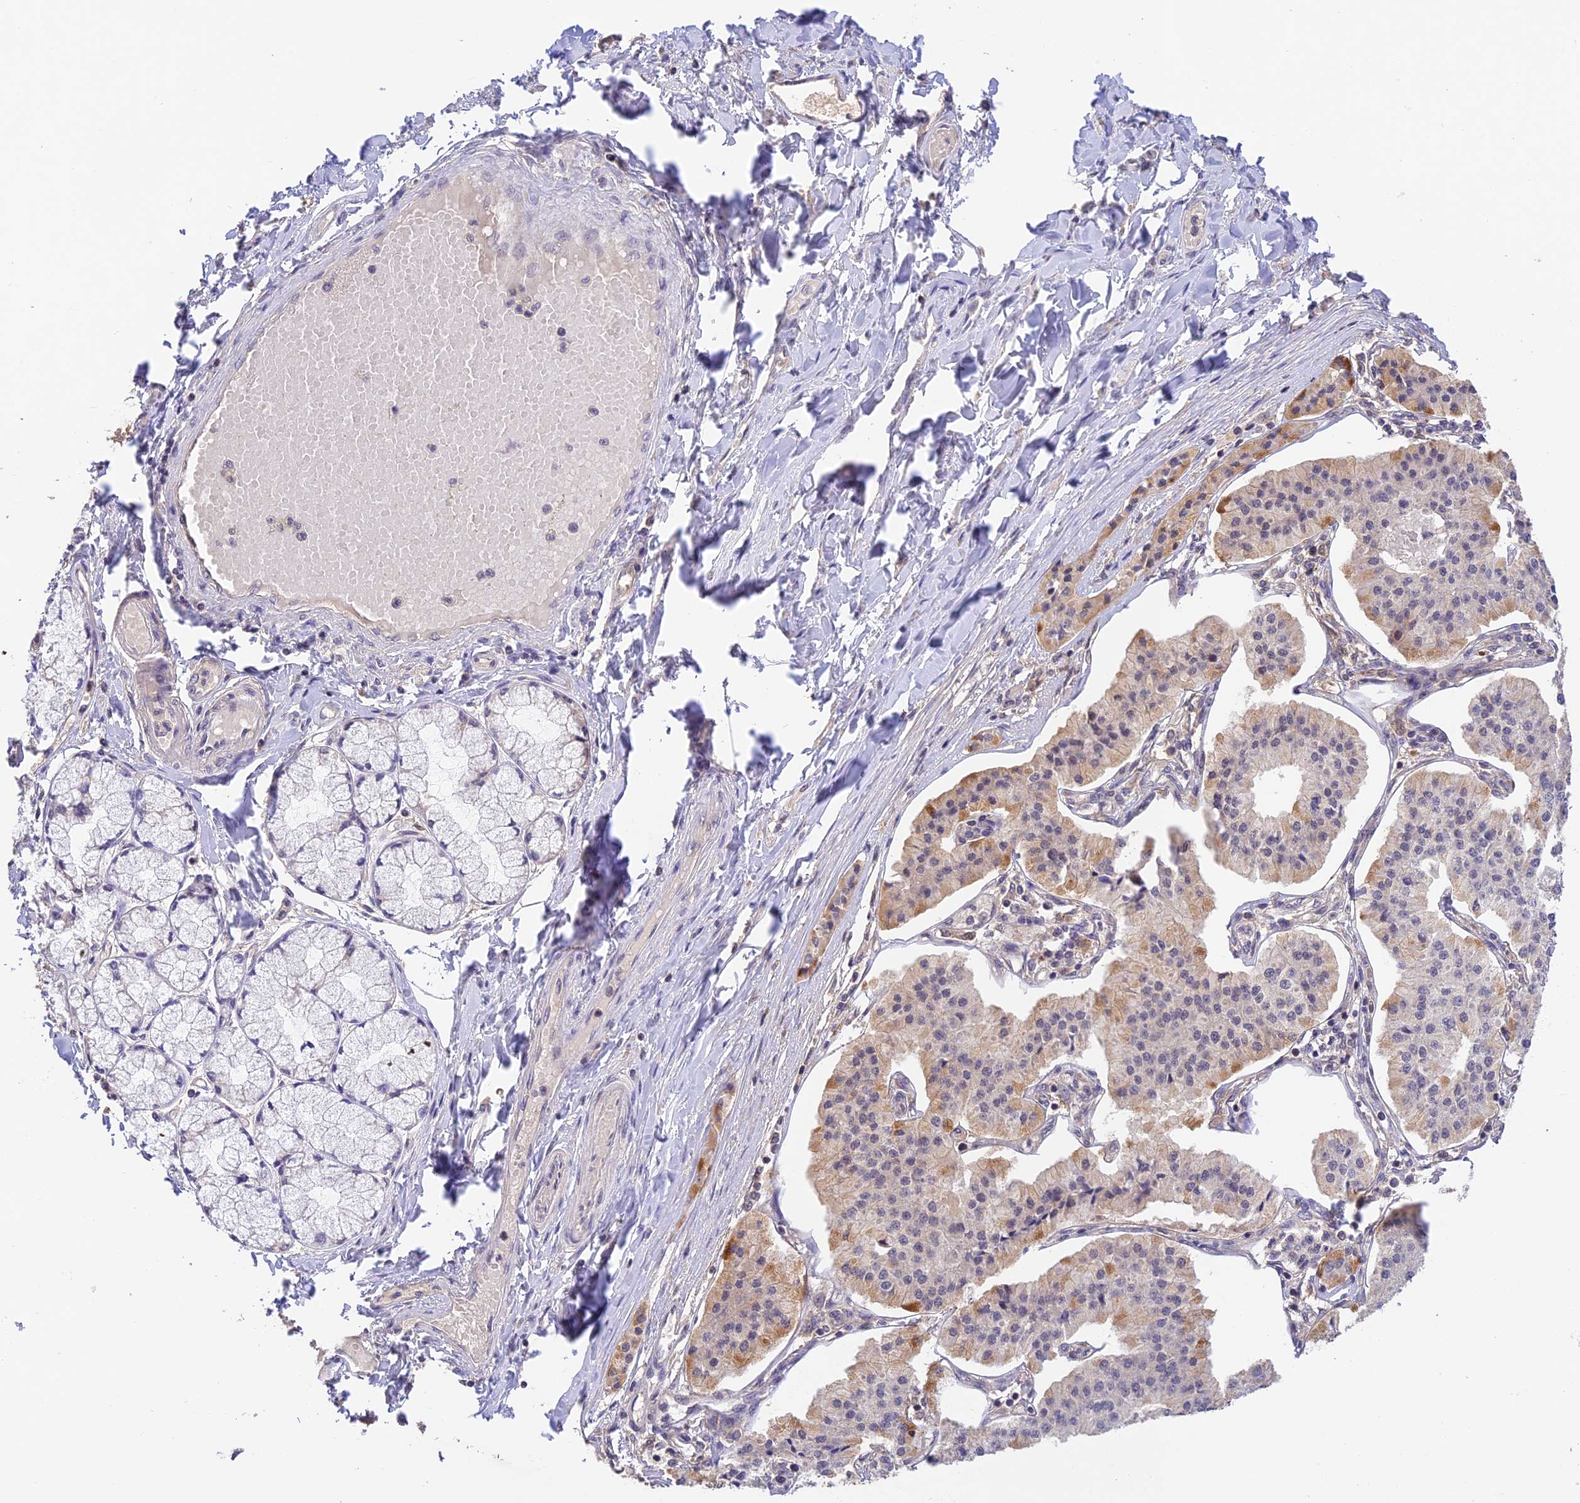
{"staining": {"intensity": "moderate", "quantity": "<25%", "location": "cytoplasmic/membranous"}, "tissue": "pancreatic cancer", "cell_type": "Tumor cells", "image_type": "cancer", "snomed": [{"axis": "morphology", "description": "Adenocarcinoma, NOS"}, {"axis": "topography", "description": "Pancreas"}], "caption": "High-power microscopy captured an IHC photomicrograph of adenocarcinoma (pancreatic), revealing moderate cytoplasmic/membranous expression in approximately <25% of tumor cells. The protein is stained brown, and the nuclei are stained in blue (DAB IHC with brightfield microscopy, high magnification).", "gene": "ZNF436", "patient": {"sex": "female", "age": 50}}